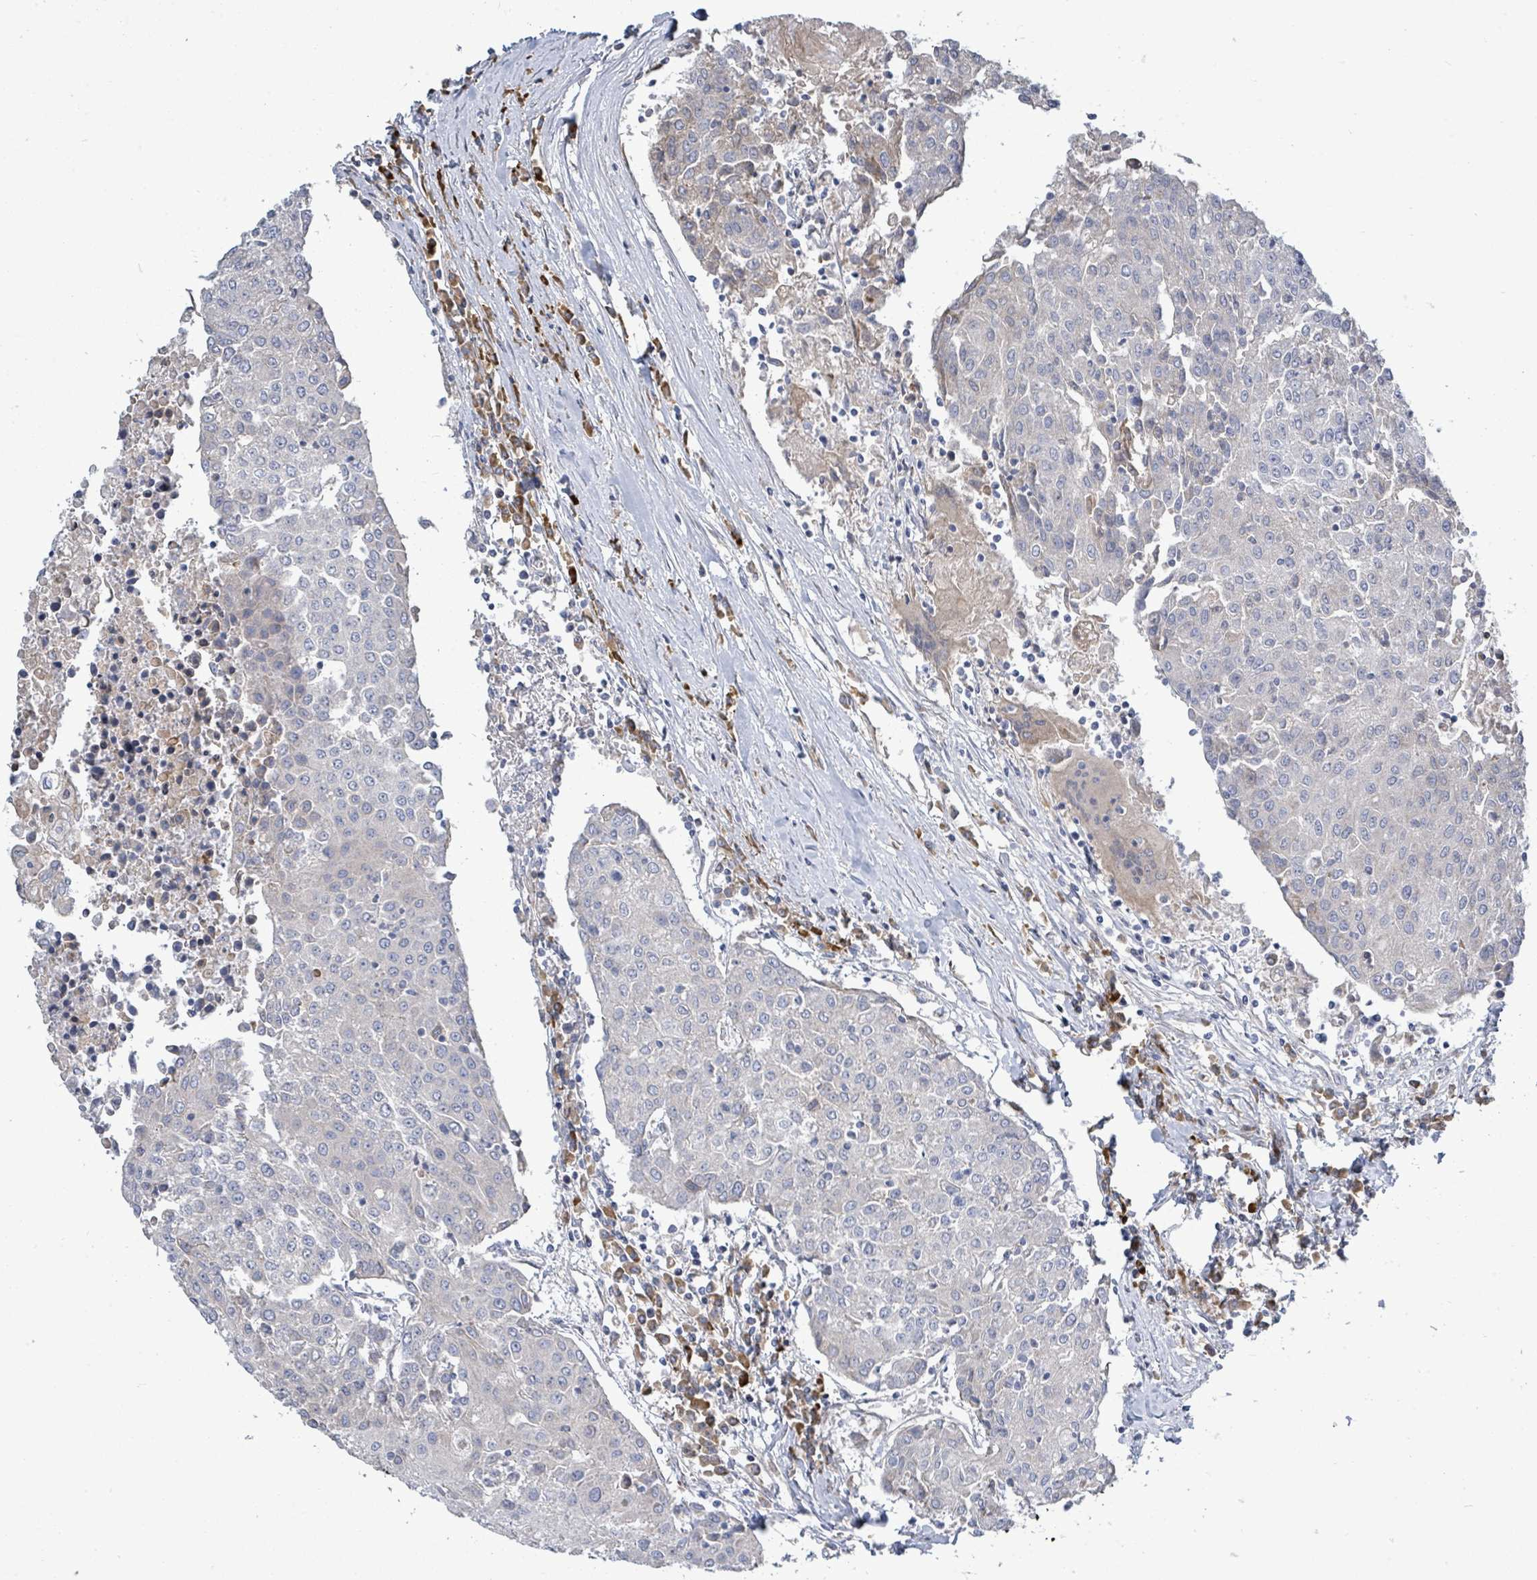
{"staining": {"intensity": "negative", "quantity": "none", "location": "none"}, "tissue": "urothelial cancer", "cell_type": "Tumor cells", "image_type": "cancer", "snomed": [{"axis": "morphology", "description": "Urothelial carcinoma, High grade"}, {"axis": "topography", "description": "Urinary bladder"}], "caption": "Urothelial cancer was stained to show a protein in brown. There is no significant positivity in tumor cells.", "gene": "SIRPB1", "patient": {"sex": "female", "age": 85}}